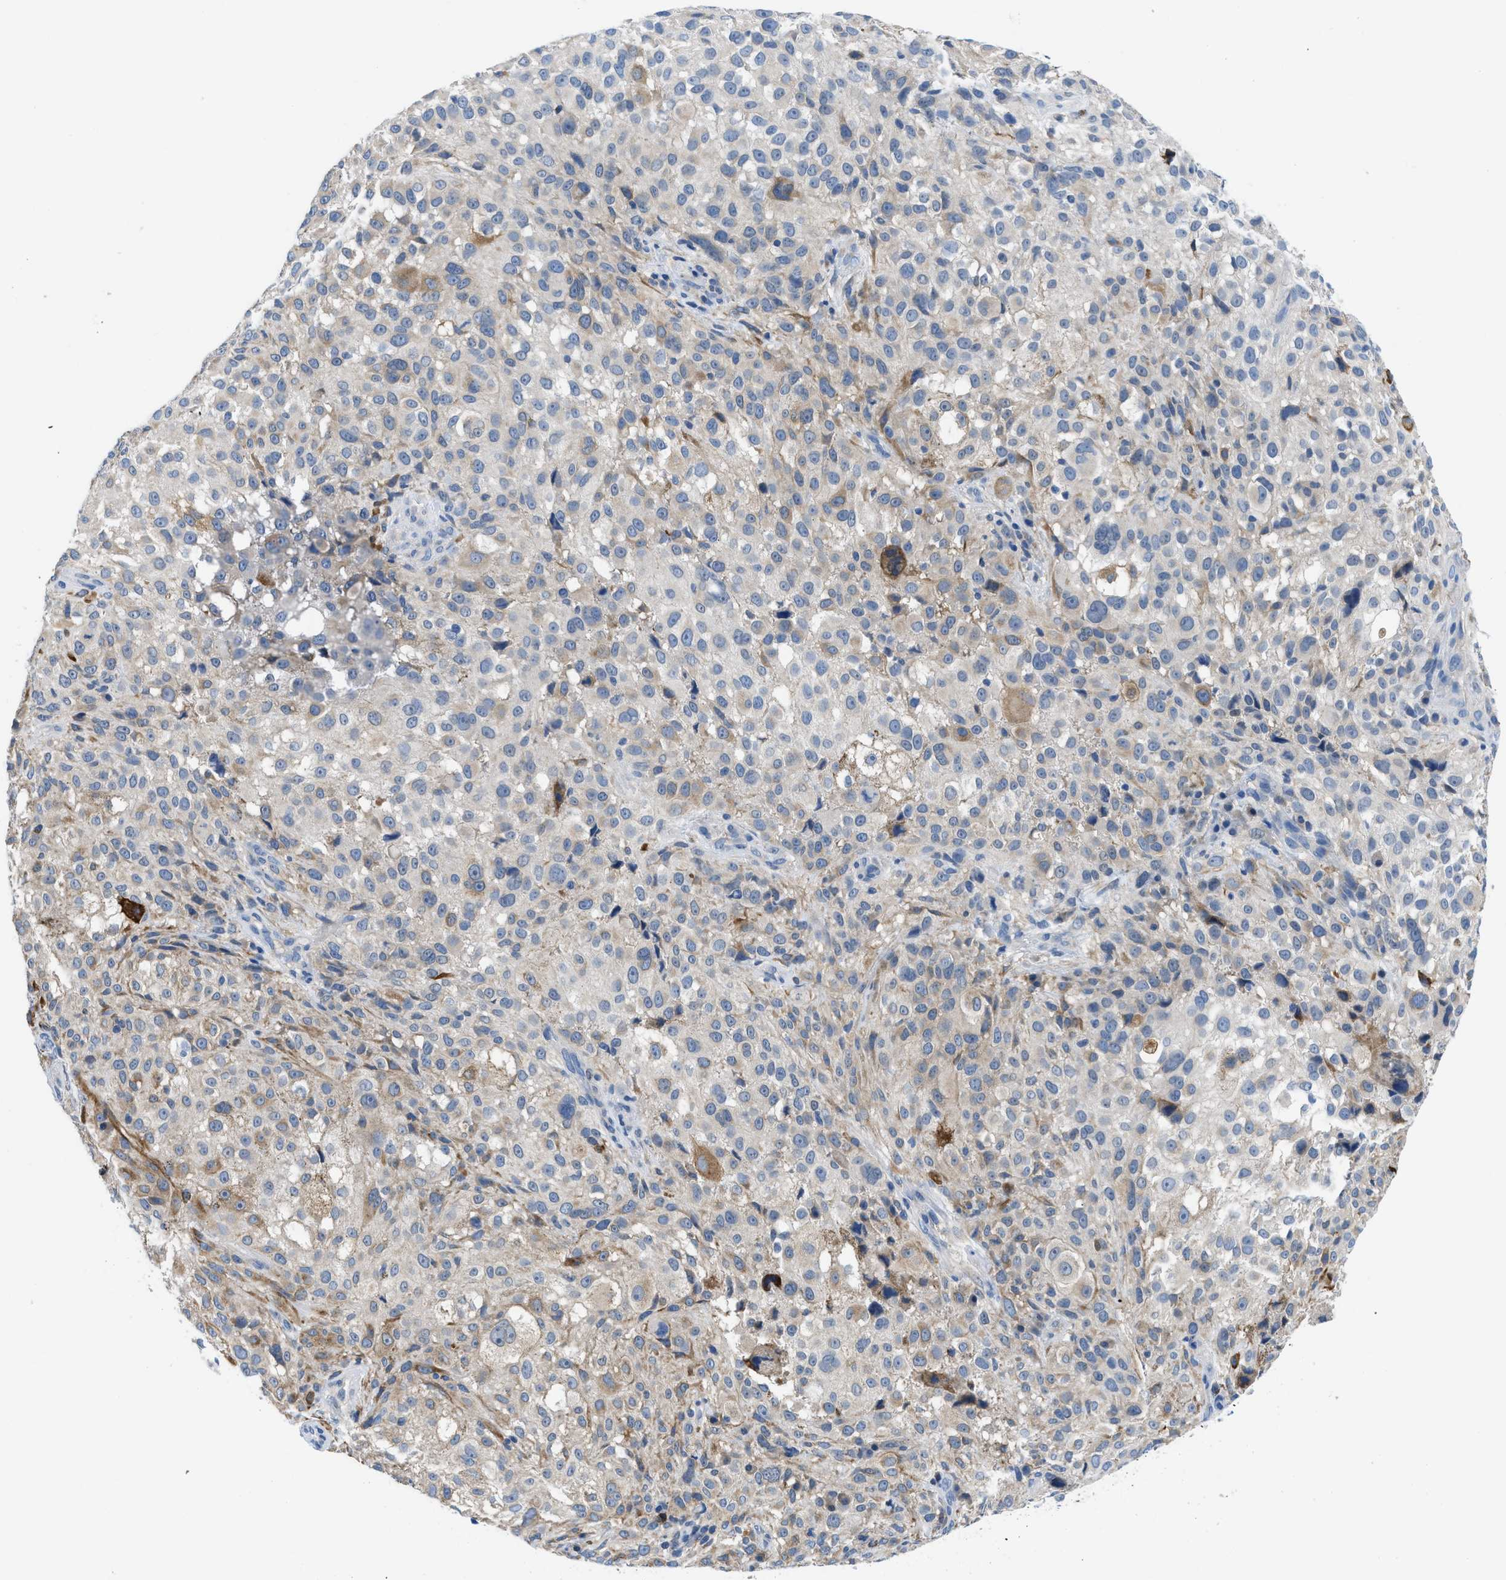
{"staining": {"intensity": "weak", "quantity": "25%-75%", "location": "cytoplasmic/membranous"}, "tissue": "melanoma", "cell_type": "Tumor cells", "image_type": "cancer", "snomed": [{"axis": "morphology", "description": "Necrosis, NOS"}, {"axis": "morphology", "description": "Malignant melanoma, NOS"}, {"axis": "topography", "description": "Skin"}], "caption": "Immunohistochemical staining of malignant melanoma reveals low levels of weak cytoplasmic/membranous protein positivity in about 25%-75% of tumor cells. The protein of interest is shown in brown color, while the nuclei are stained blue.", "gene": "BNC2", "patient": {"sex": "female", "age": 87}}